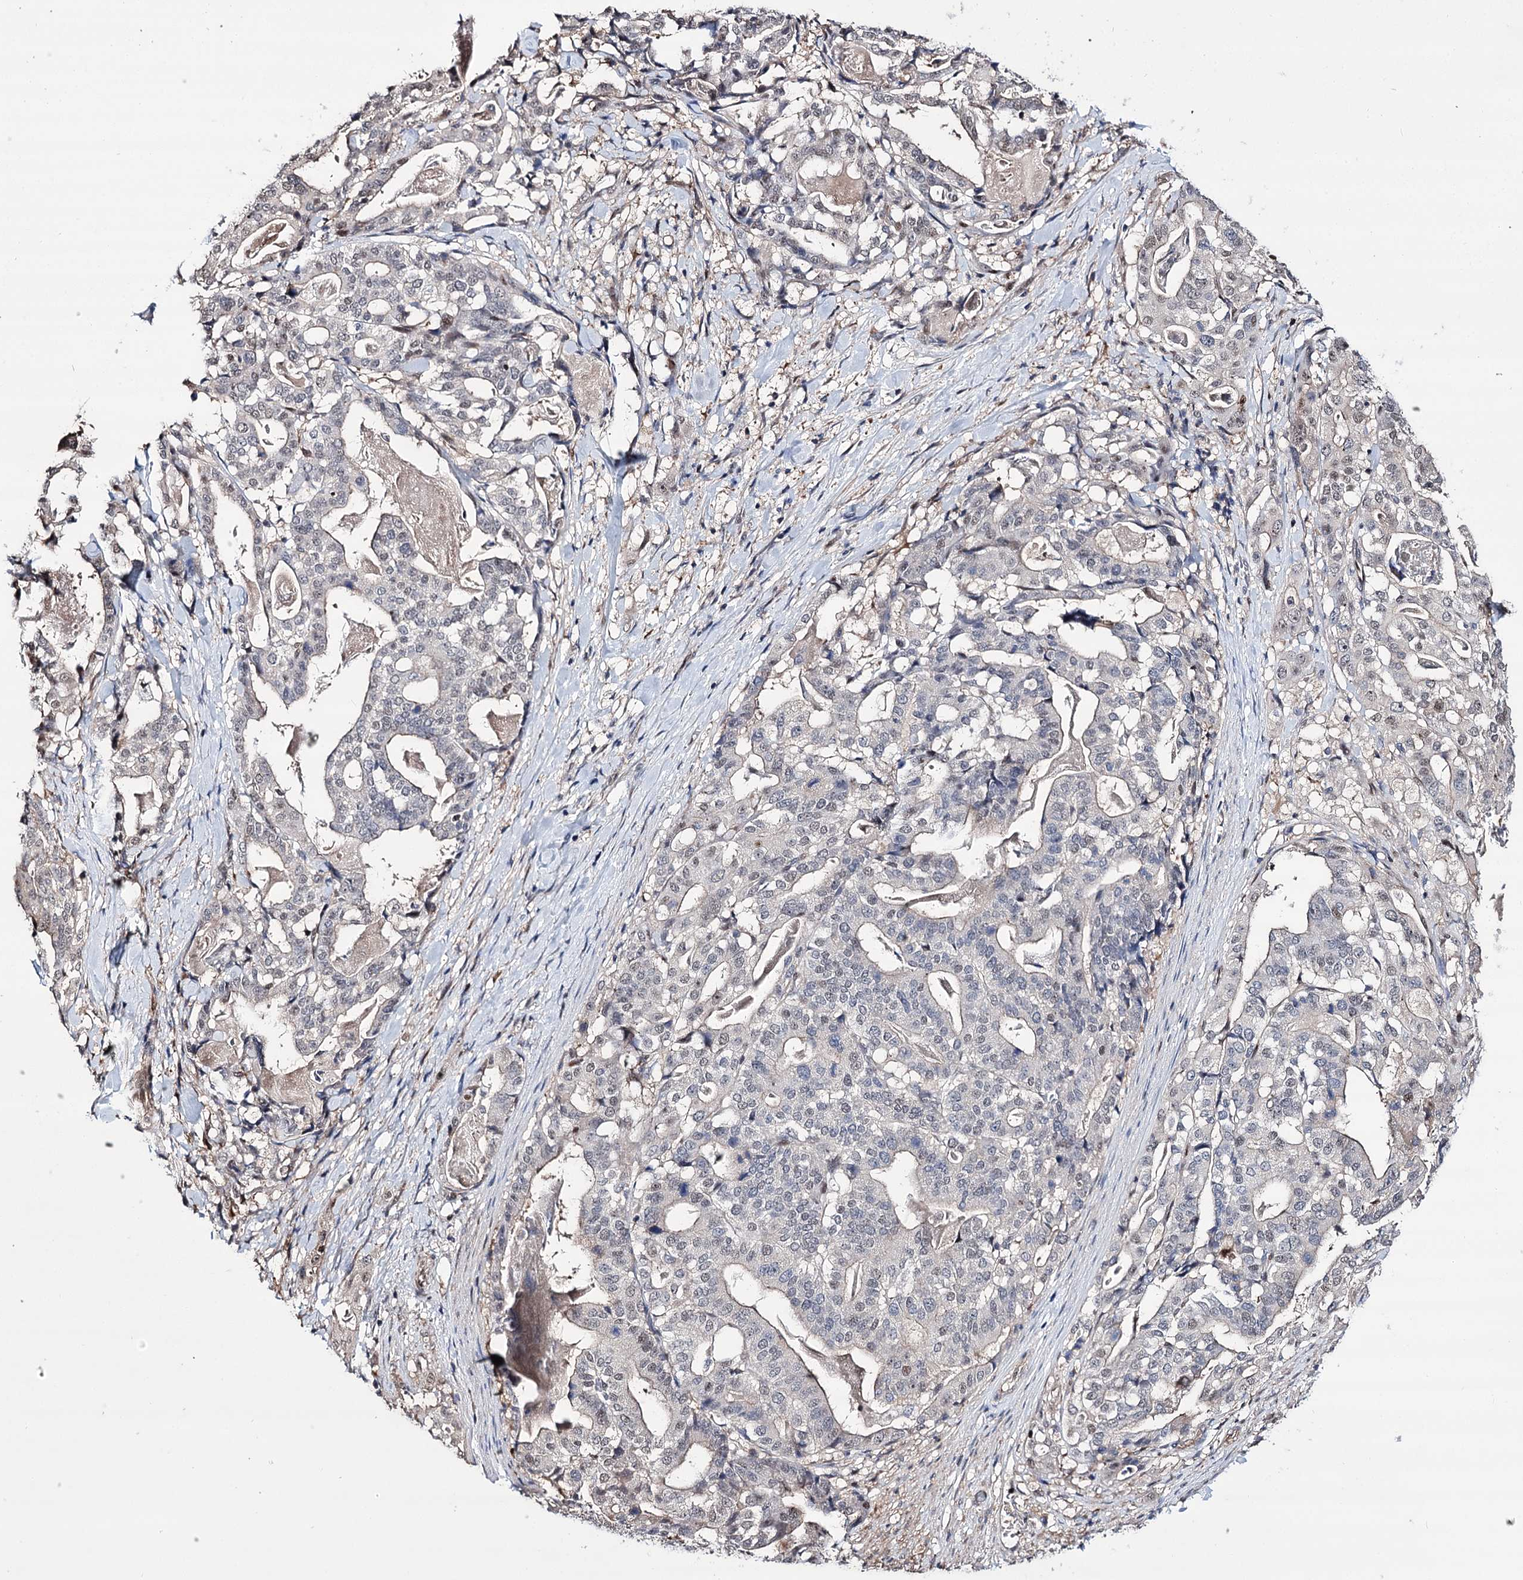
{"staining": {"intensity": "weak", "quantity": "<25%", "location": "cytoplasmic/membranous"}, "tissue": "stomach cancer", "cell_type": "Tumor cells", "image_type": "cancer", "snomed": [{"axis": "morphology", "description": "Adenocarcinoma, NOS"}, {"axis": "topography", "description": "Stomach"}], "caption": "There is no significant positivity in tumor cells of stomach adenocarcinoma. (Immunohistochemistry, brightfield microscopy, high magnification).", "gene": "CHMP7", "patient": {"sex": "male", "age": 48}}